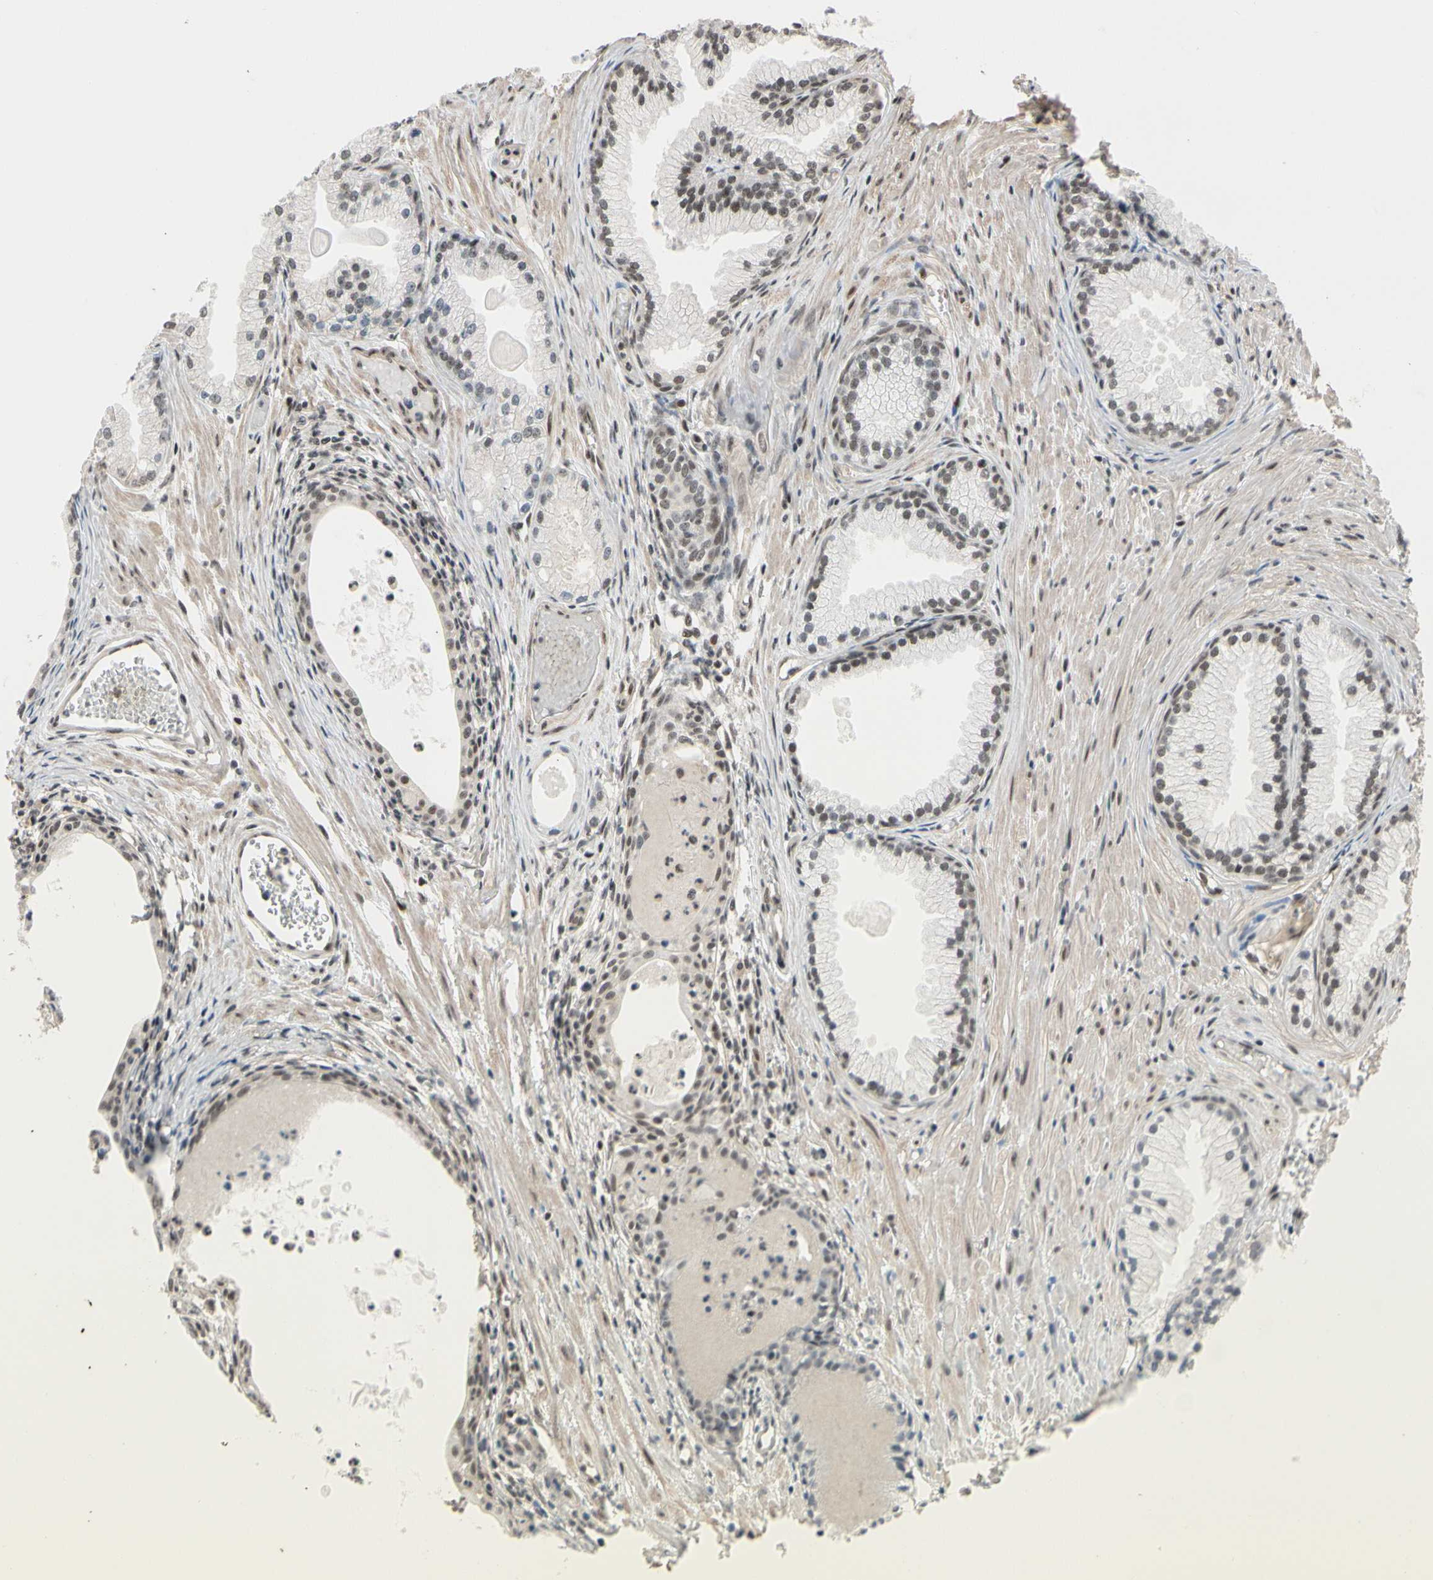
{"staining": {"intensity": "weak", "quantity": "25%-75%", "location": "nuclear"}, "tissue": "prostate cancer", "cell_type": "Tumor cells", "image_type": "cancer", "snomed": [{"axis": "morphology", "description": "Adenocarcinoma, Low grade"}, {"axis": "topography", "description": "Prostate"}], "caption": "Immunohistochemistry (IHC) histopathology image of prostate low-grade adenocarcinoma stained for a protein (brown), which demonstrates low levels of weak nuclear expression in about 25%-75% of tumor cells.", "gene": "TAF4", "patient": {"sex": "male", "age": 72}}